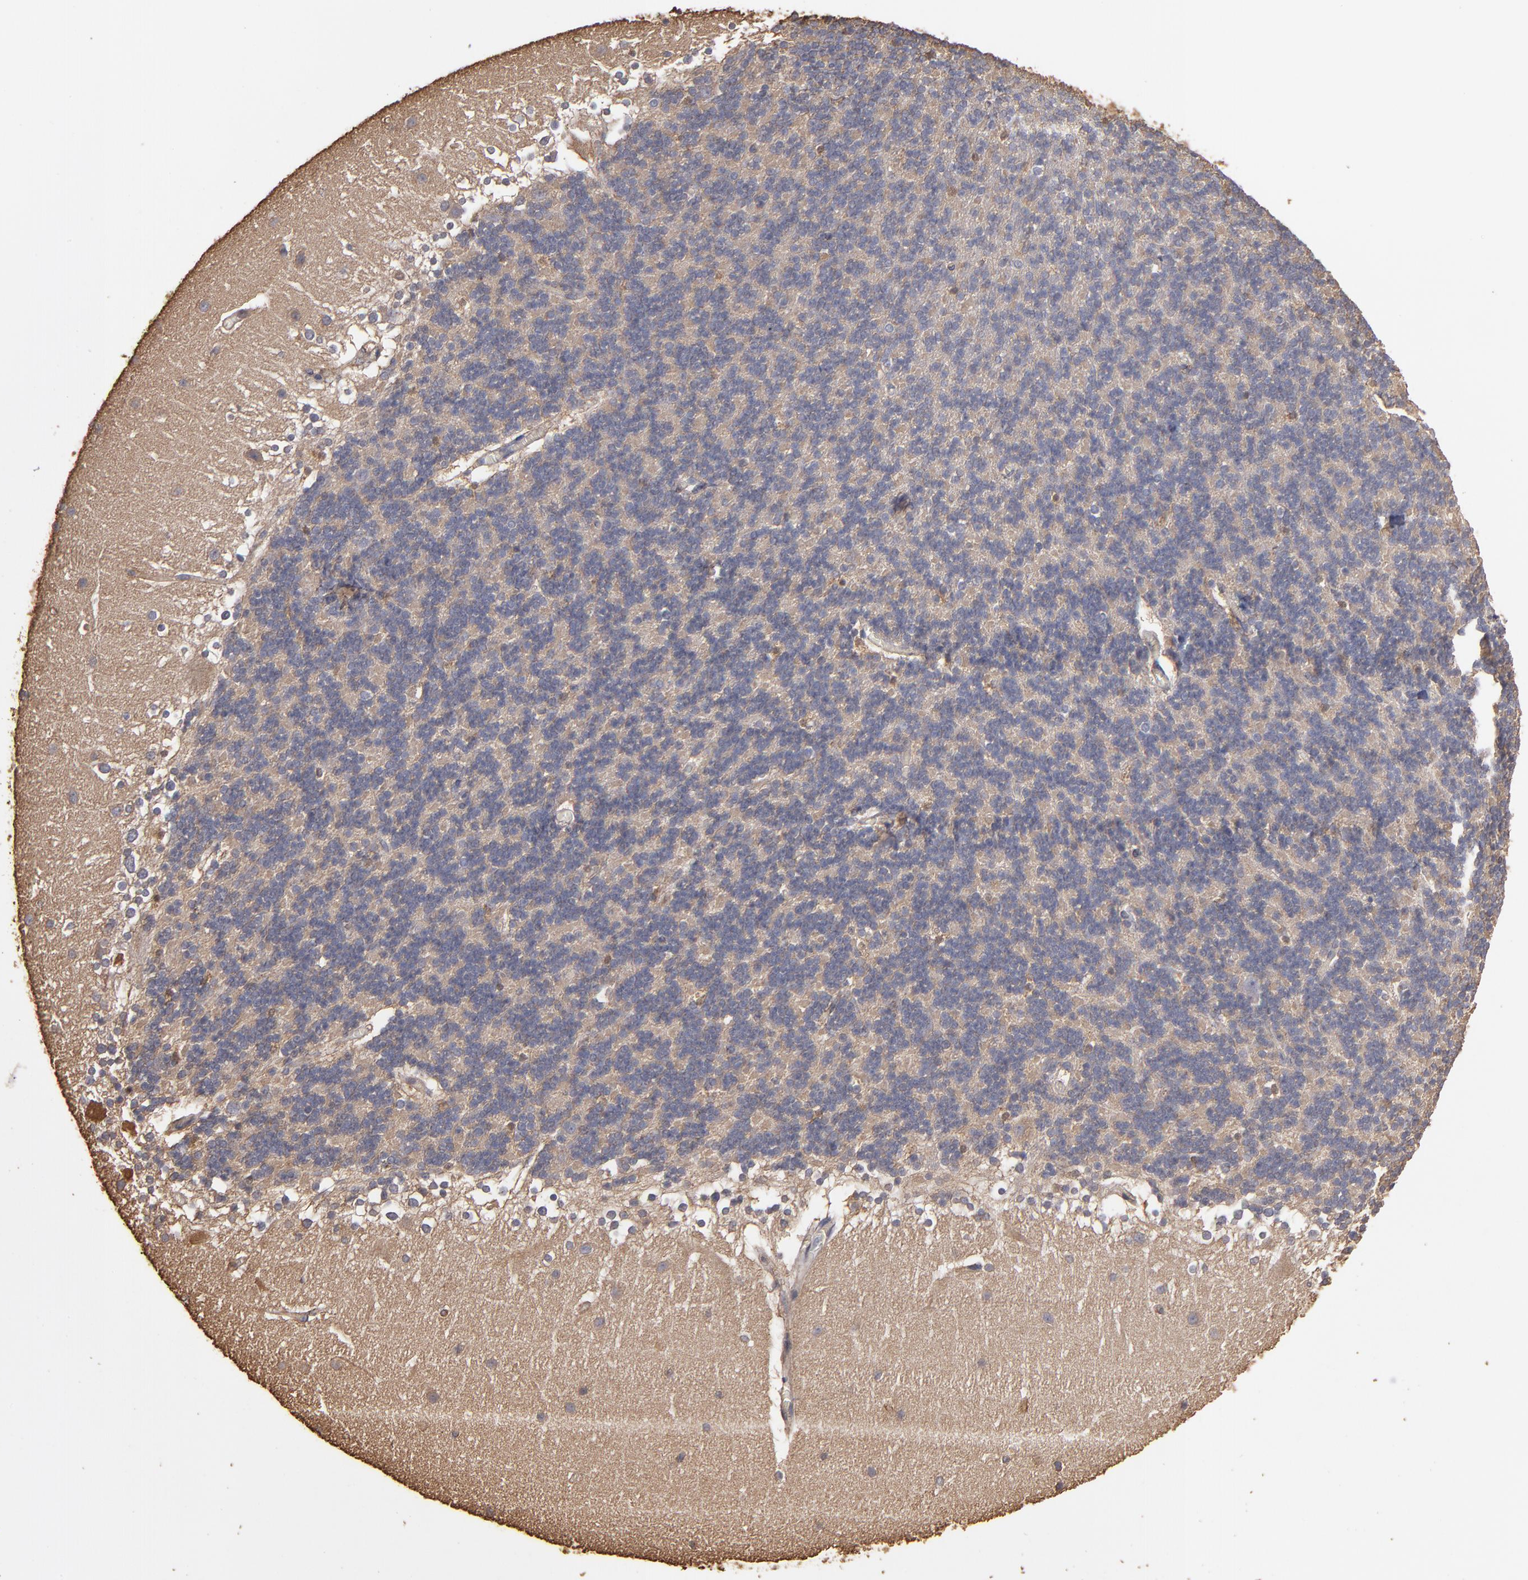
{"staining": {"intensity": "negative", "quantity": "none", "location": "none"}, "tissue": "cerebellum", "cell_type": "Cells in granular layer", "image_type": "normal", "snomed": [{"axis": "morphology", "description": "Normal tissue, NOS"}, {"axis": "topography", "description": "Cerebellum"}], "caption": "IHC of unremarkable human cerebellum reveals no positivity in cells in granular layer.", "gene": "DMD", "patient": {"sex": "female", "age": 19}}